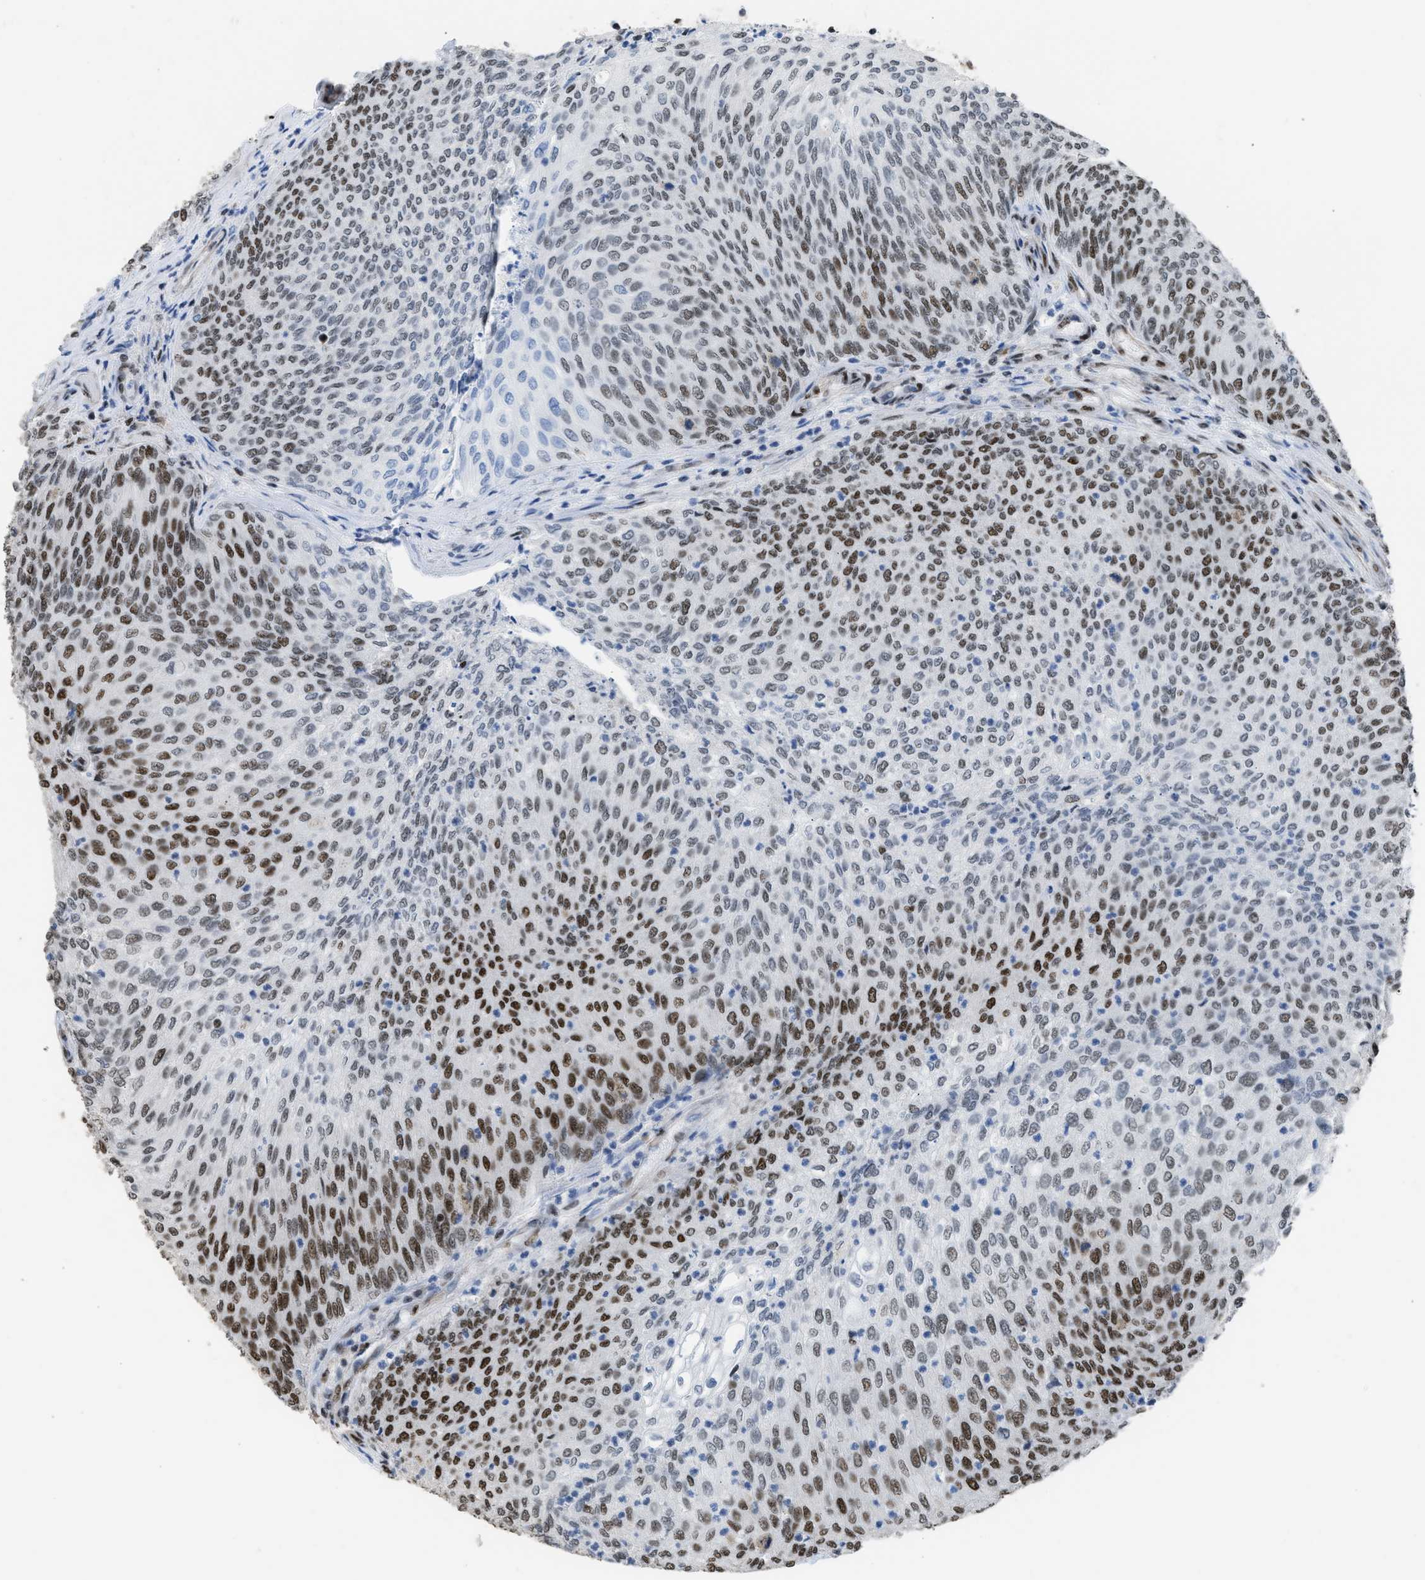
{"staining": {"intensity": "strong", "quantity": "25%-75%", "location": "nuclear"}, "tissue": "urothelial cancer", "cell_type": "Tumor cells", "image_type": "cancer", "snomed": [{"axis": "morphology", "description": "Urothelial carcinoma, Low grade"}, {"axis": "topography", "description": "Urinary bladder"}], "caption": "IHC histopathology image of urothelial carcinoma (low-grade) stained for a protein (brown), which displays high levels of strong nuclear positivity in approximately 25%-75% of tumor cells.", "gene": "SCAF4", "patient": {"sex": "female", "age": 79}}